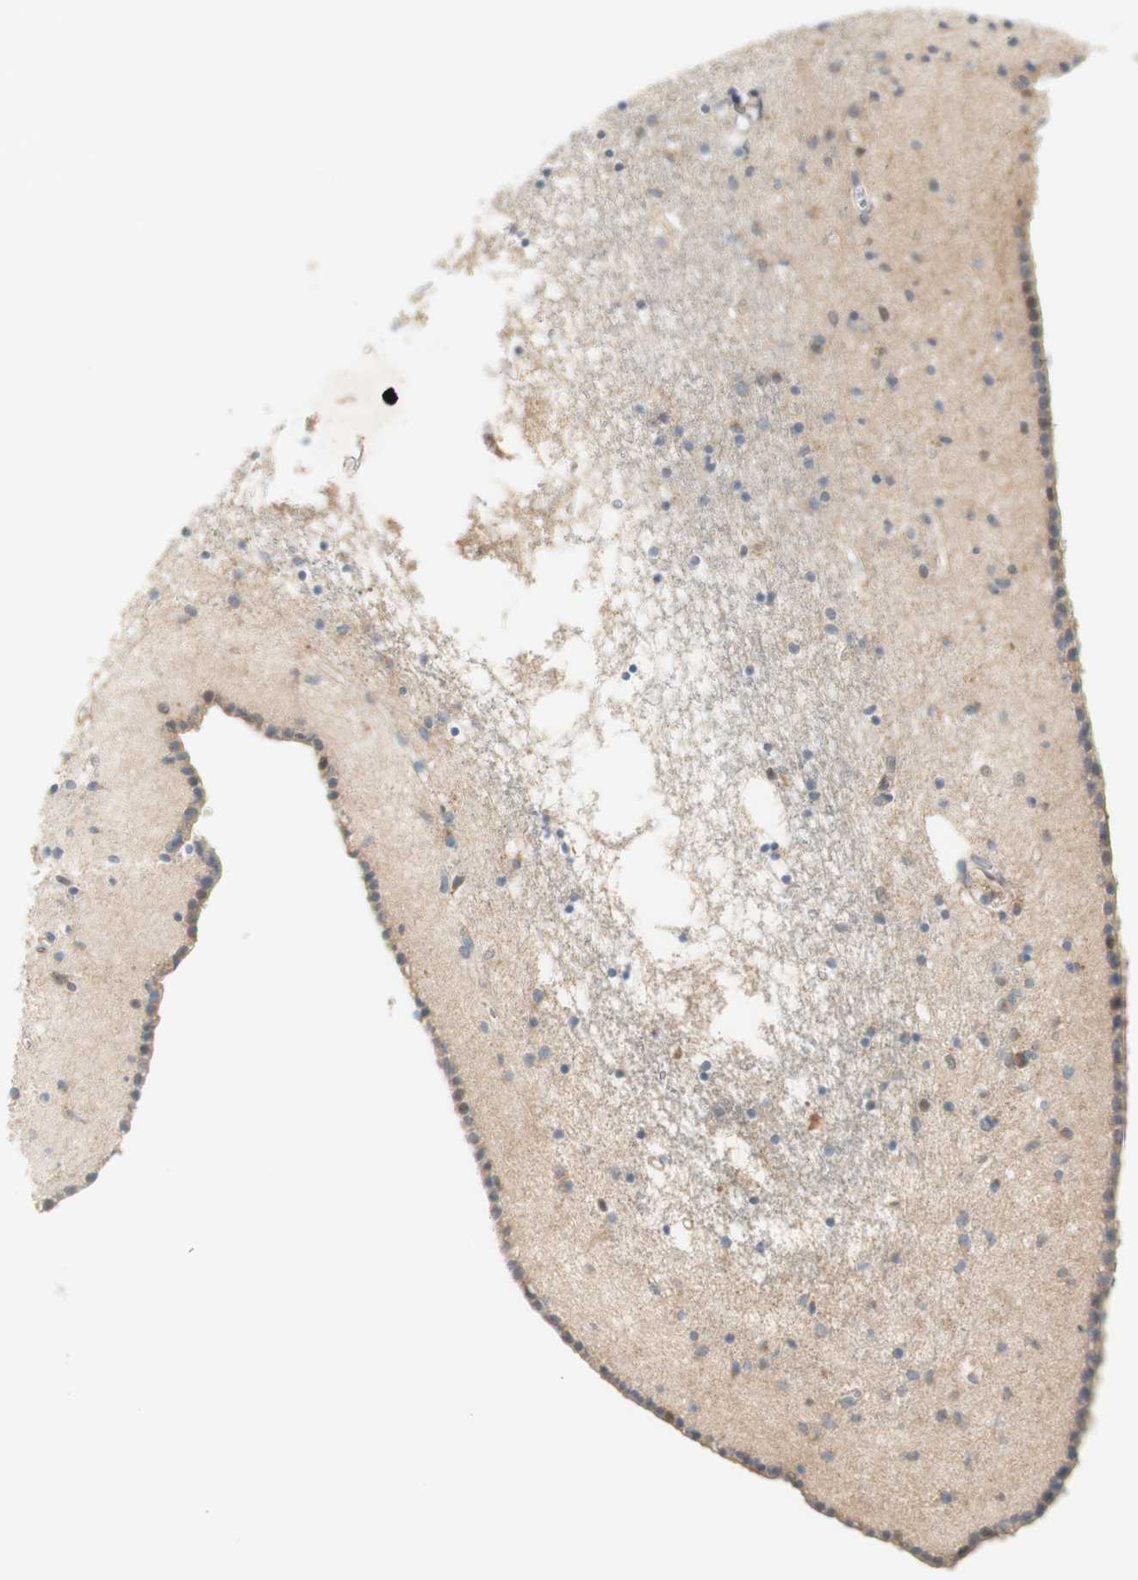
{"staining": {"intensity": "moderate", "quantity": "<25%", "location": "cytoplasmic/membranous"}, "tissue": "caudate", "cell_type": "Glial cells", "image_type": "normal", "snomed": [{"axis": "morphology", "description": "Normal tissue, NOS"}, {"axis": "topography", "description": "Lateral ventricle wall"}], "caption": "DAB (3,3'-diaminobenzidine) immunohistochemical staining of unremarkable caudate demonstrates moderate cytoplasmic/membranous protein staining in about <25% of glial cells.", "gene": "RFNG", "patient": {"sex": "male", "age": 45}}